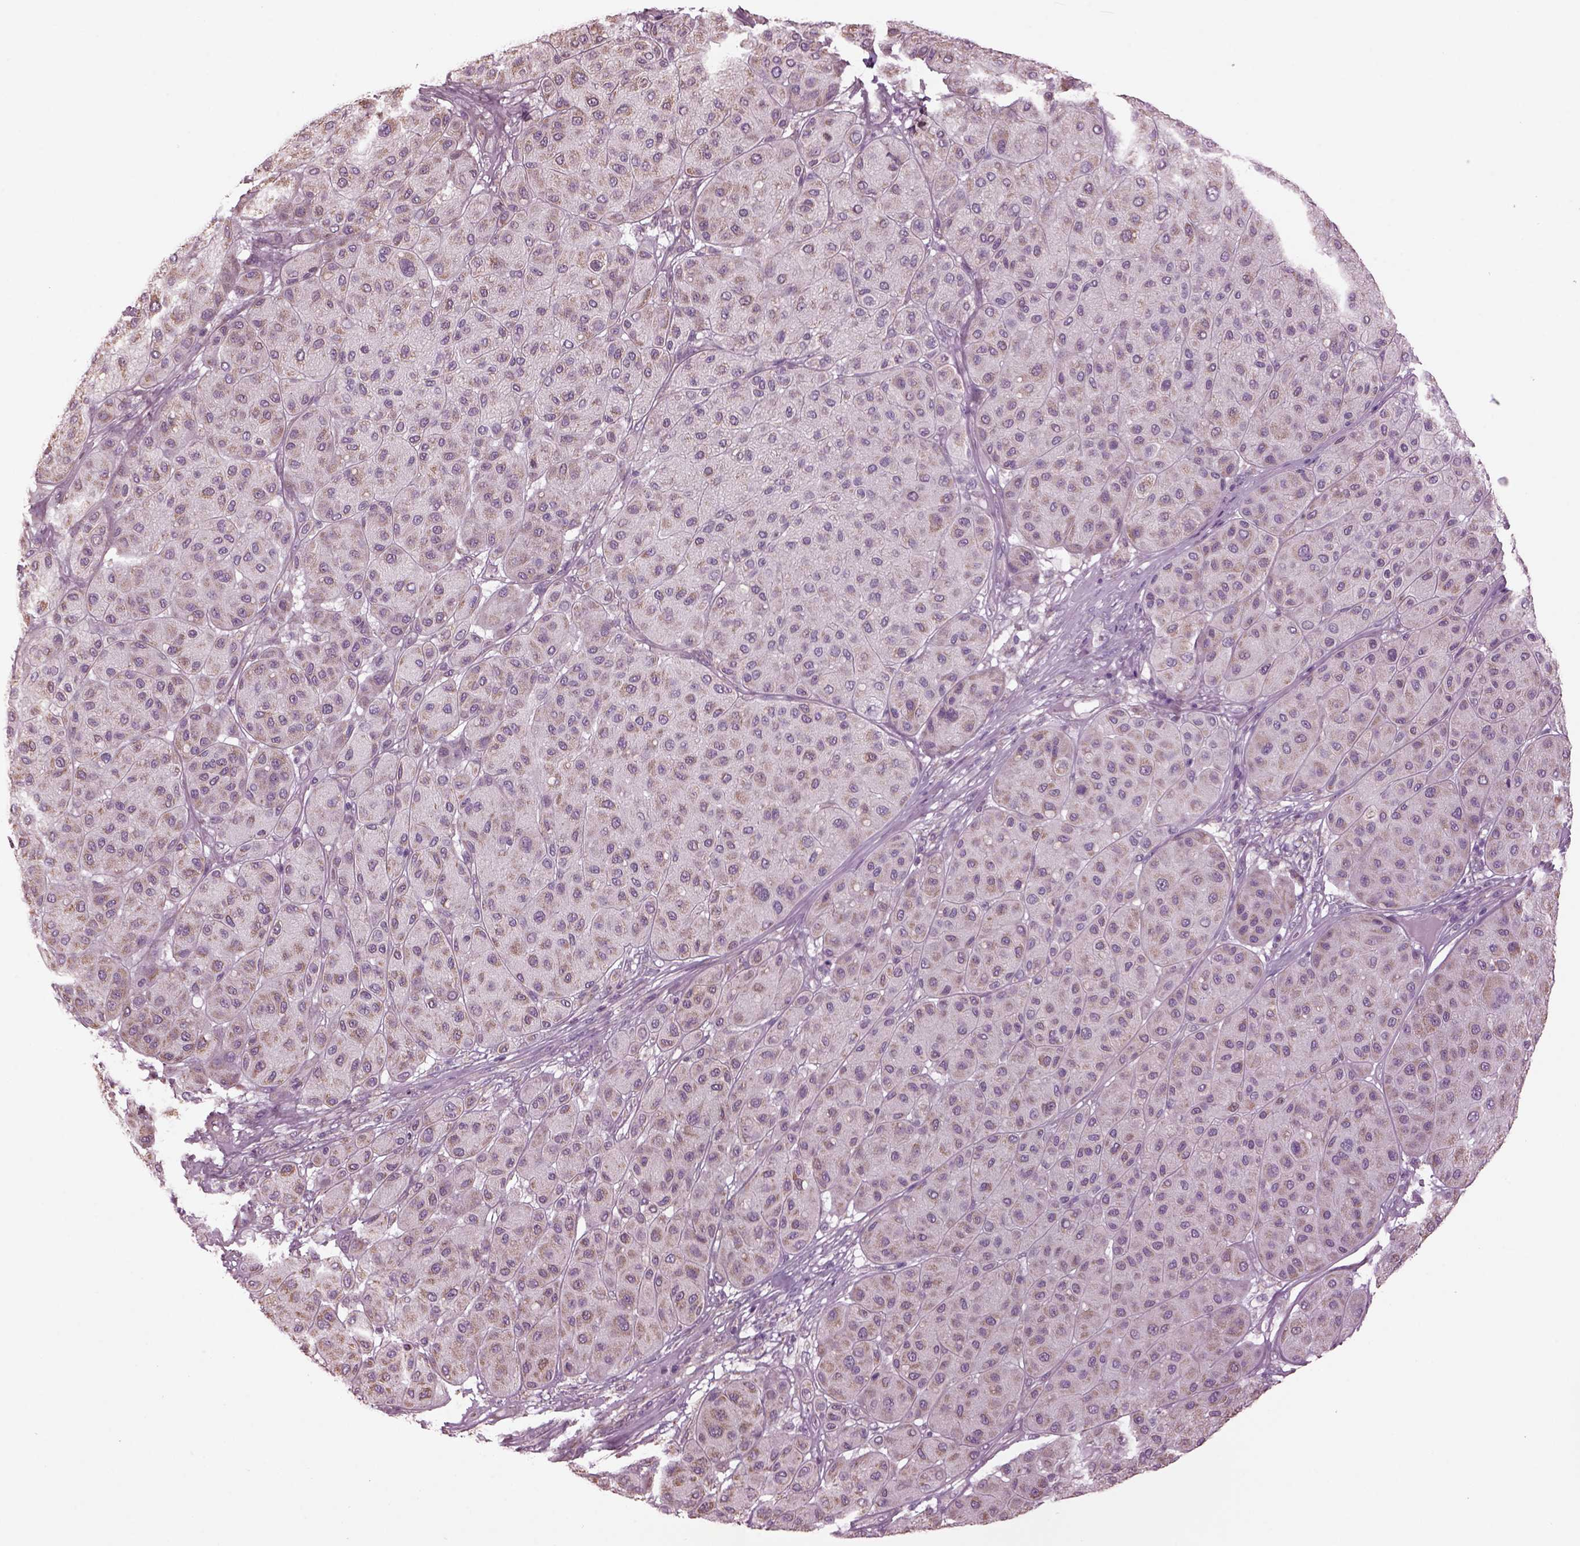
{"staining": {"intensity": "weak", "quantity": ">75%", "location": "cytoplasmic/membranous"}, "tissue": "melanoma", "cell_type": "Tumor cells", "image_type": "cancer", "snomed": [{"axis": "morphology", "description": "Malignant melanoma, Metastatic site"}, {"axis": "topography", "description": "Smooth muscle"}], "caption": "Brown immunohistochemical staining in melanoma reveals weak cytoplasmic/membranous positivity in about >75% of tumor cells.", "gene": "SPATA7", "patient": {"sex": "male", "age": 41}}